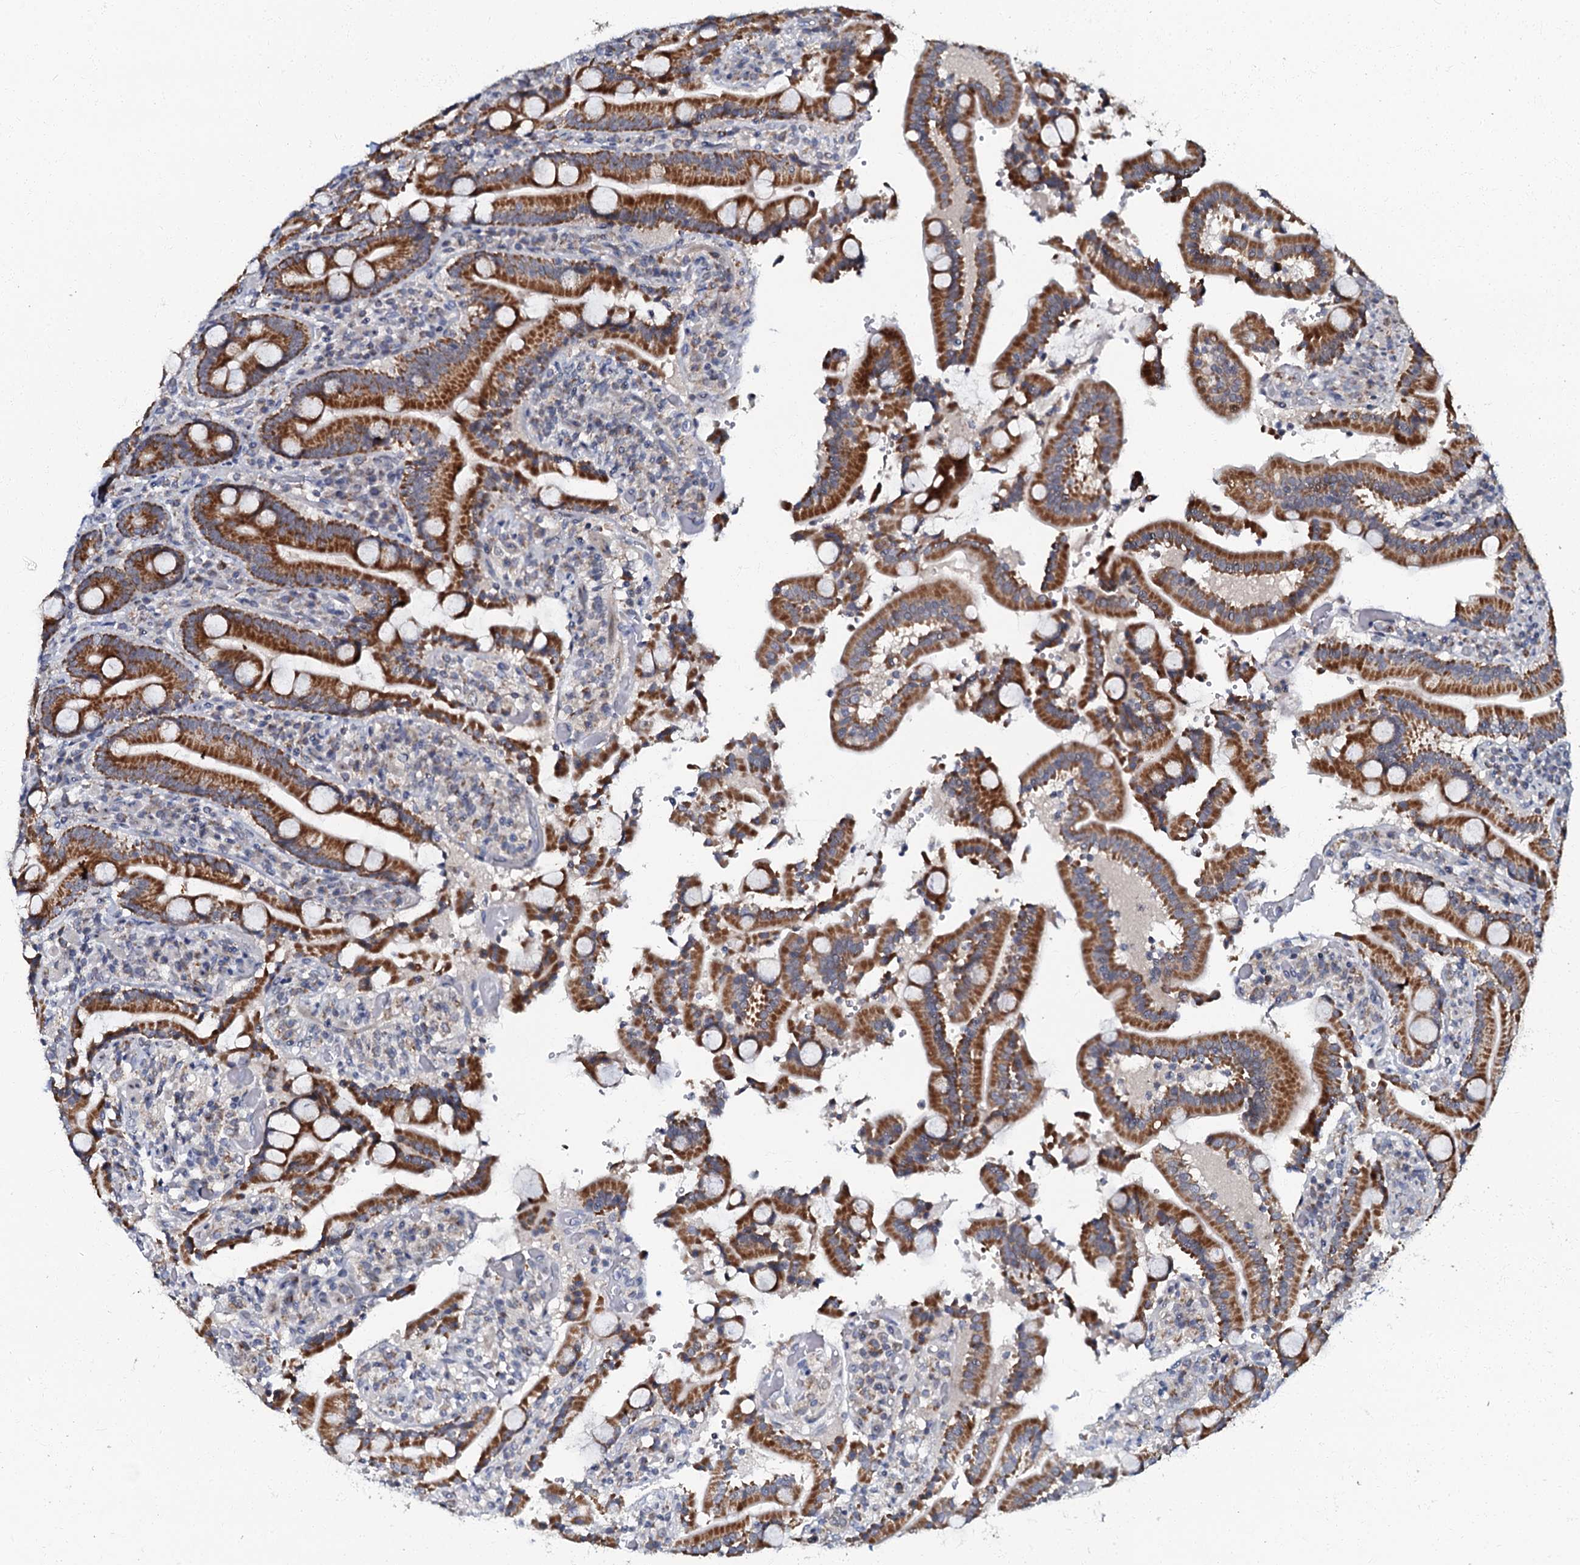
{"staining": {"intensity": "strong", "quantity": ">75%", "location": "cytoplasmic/membranous"}, "tissue": "duodenum", "cell_type": "Glandular cells", "image_type": "normal", "snomed": [{"axis": "morphology", "description": "Normal tissue, NOS"}, {"axis": "topography", "description": "Duodenum"}], "caption": "Brown immunohistochemical staining in unremarkable human duodenum shows strong cytoplasmic/membranous expression in approximately >75% of glandular cells. Nuclei are stained in blue.", "gene": "MRPL51", "patient": {"sex": "female", "age": 62}}